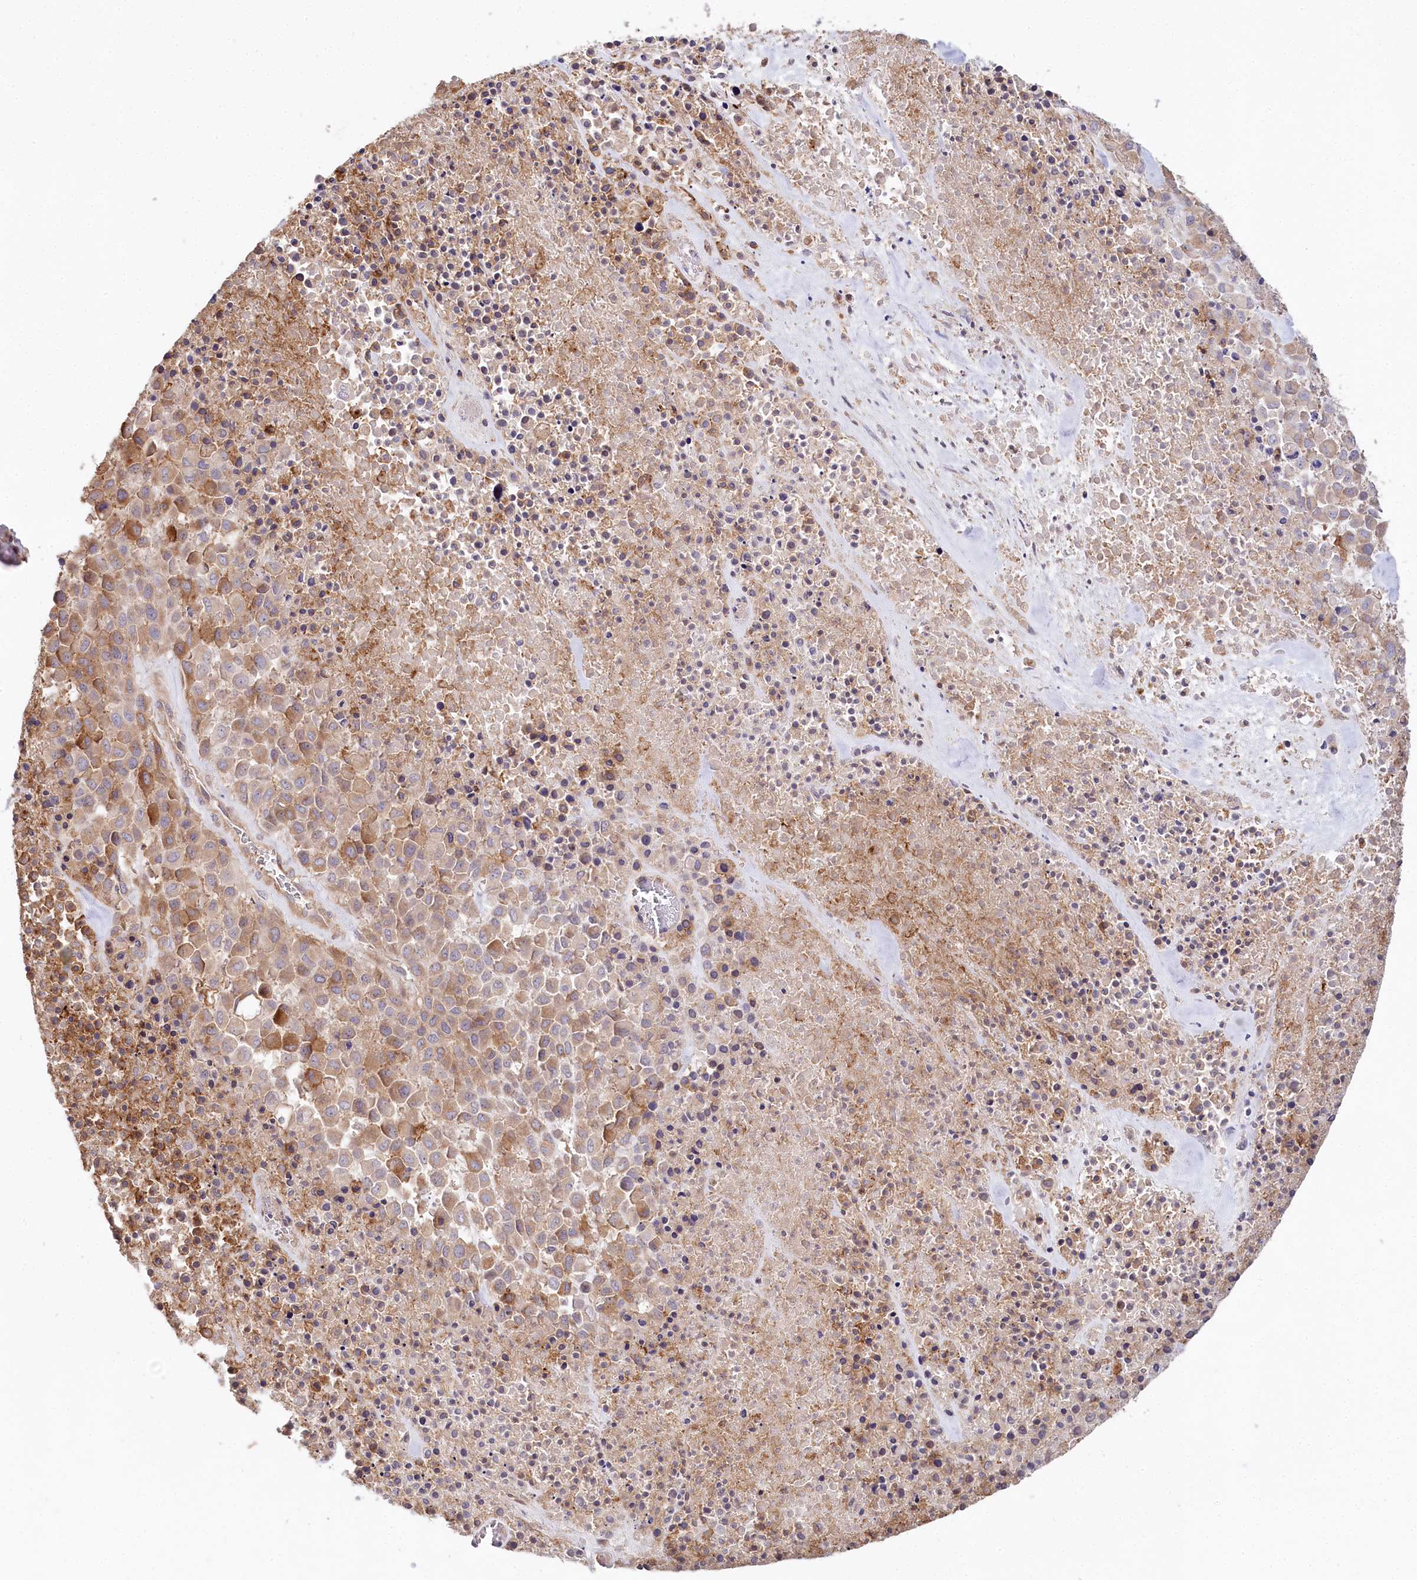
{"staining": {"intensity": "moderate", "quantity": ">75%", "location": "cytoplasmic/membranous"}, "tissue": "melanoma", "cell_type": "Tumor cells", "image_type": "cancer", "snomed": [{"axis": "morphology", "description": "Malignant melanoma, Metastatic site"}, {"axis": "topography", "description": "Skin"}], "caption": "This is an image of IHC staining of malignant melanoma (metastatic site), which shows moderate positivity in the cytoplasmic/membranous of tumor cells.", "gene": "RBP5", "patient": {"sex": "female", "age": 81}}